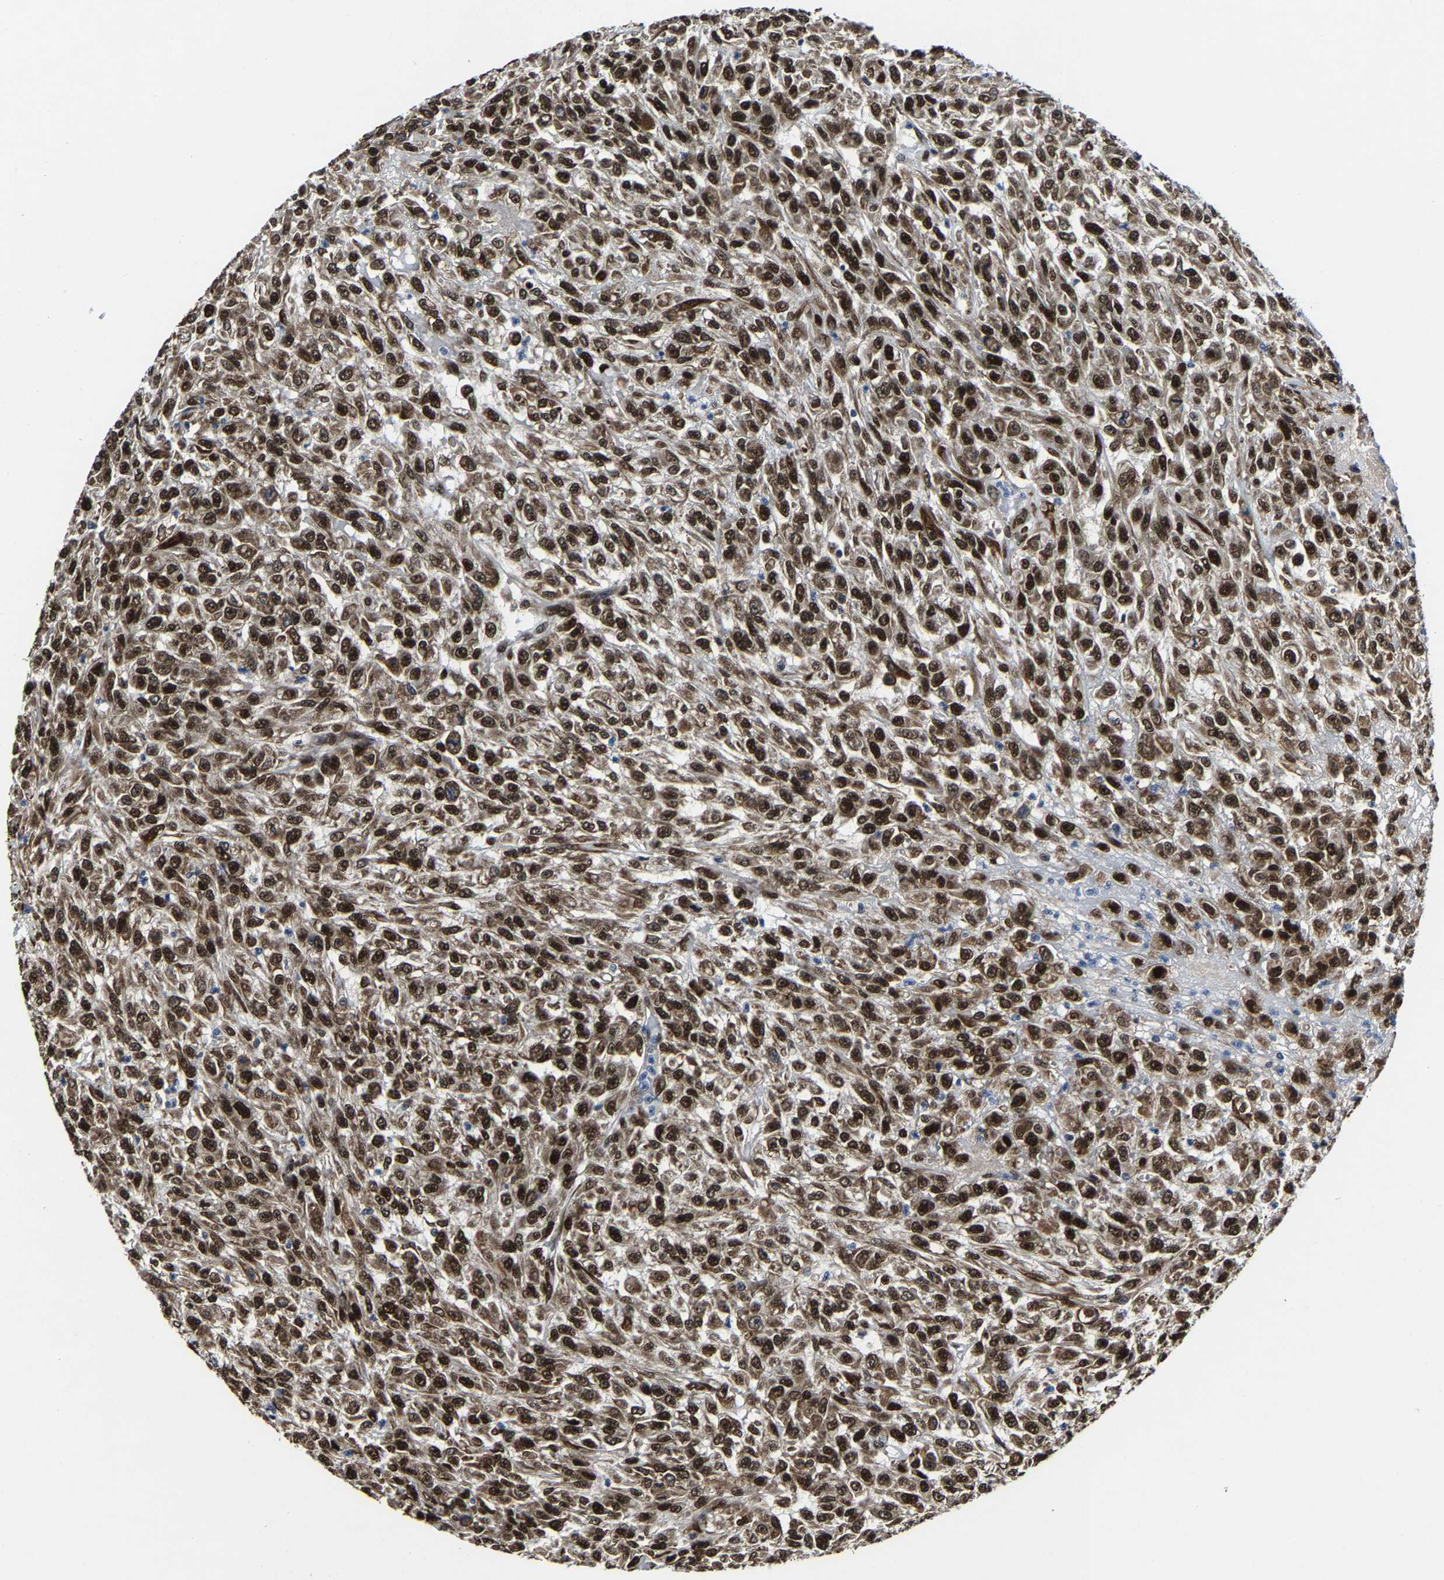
{"staining": {"intensity": "strong", "quantity": ">75%", "location": "cytoplasmic/membranous,nuclear"}, "tissue": "urothelial cancer", "cell_type": "Tumor cells", "image_type": "cancer", "snomed": [{"axis": "morphology", "description": "Urothelial carcinoma, High grade"}, {"axis": "topography", "description": "Urinary bladder"}], "caption": "Immunohistochemistry micrograph of human urothelial carcinoma (high-grade) stained for a protein (brown), which shows high levels of strong cytoplasmic/membranous and nuclear expression in approximately >75% of tumor cells.", "gene": "METTL1", "patient": {"sex": "male", "age": 46}}